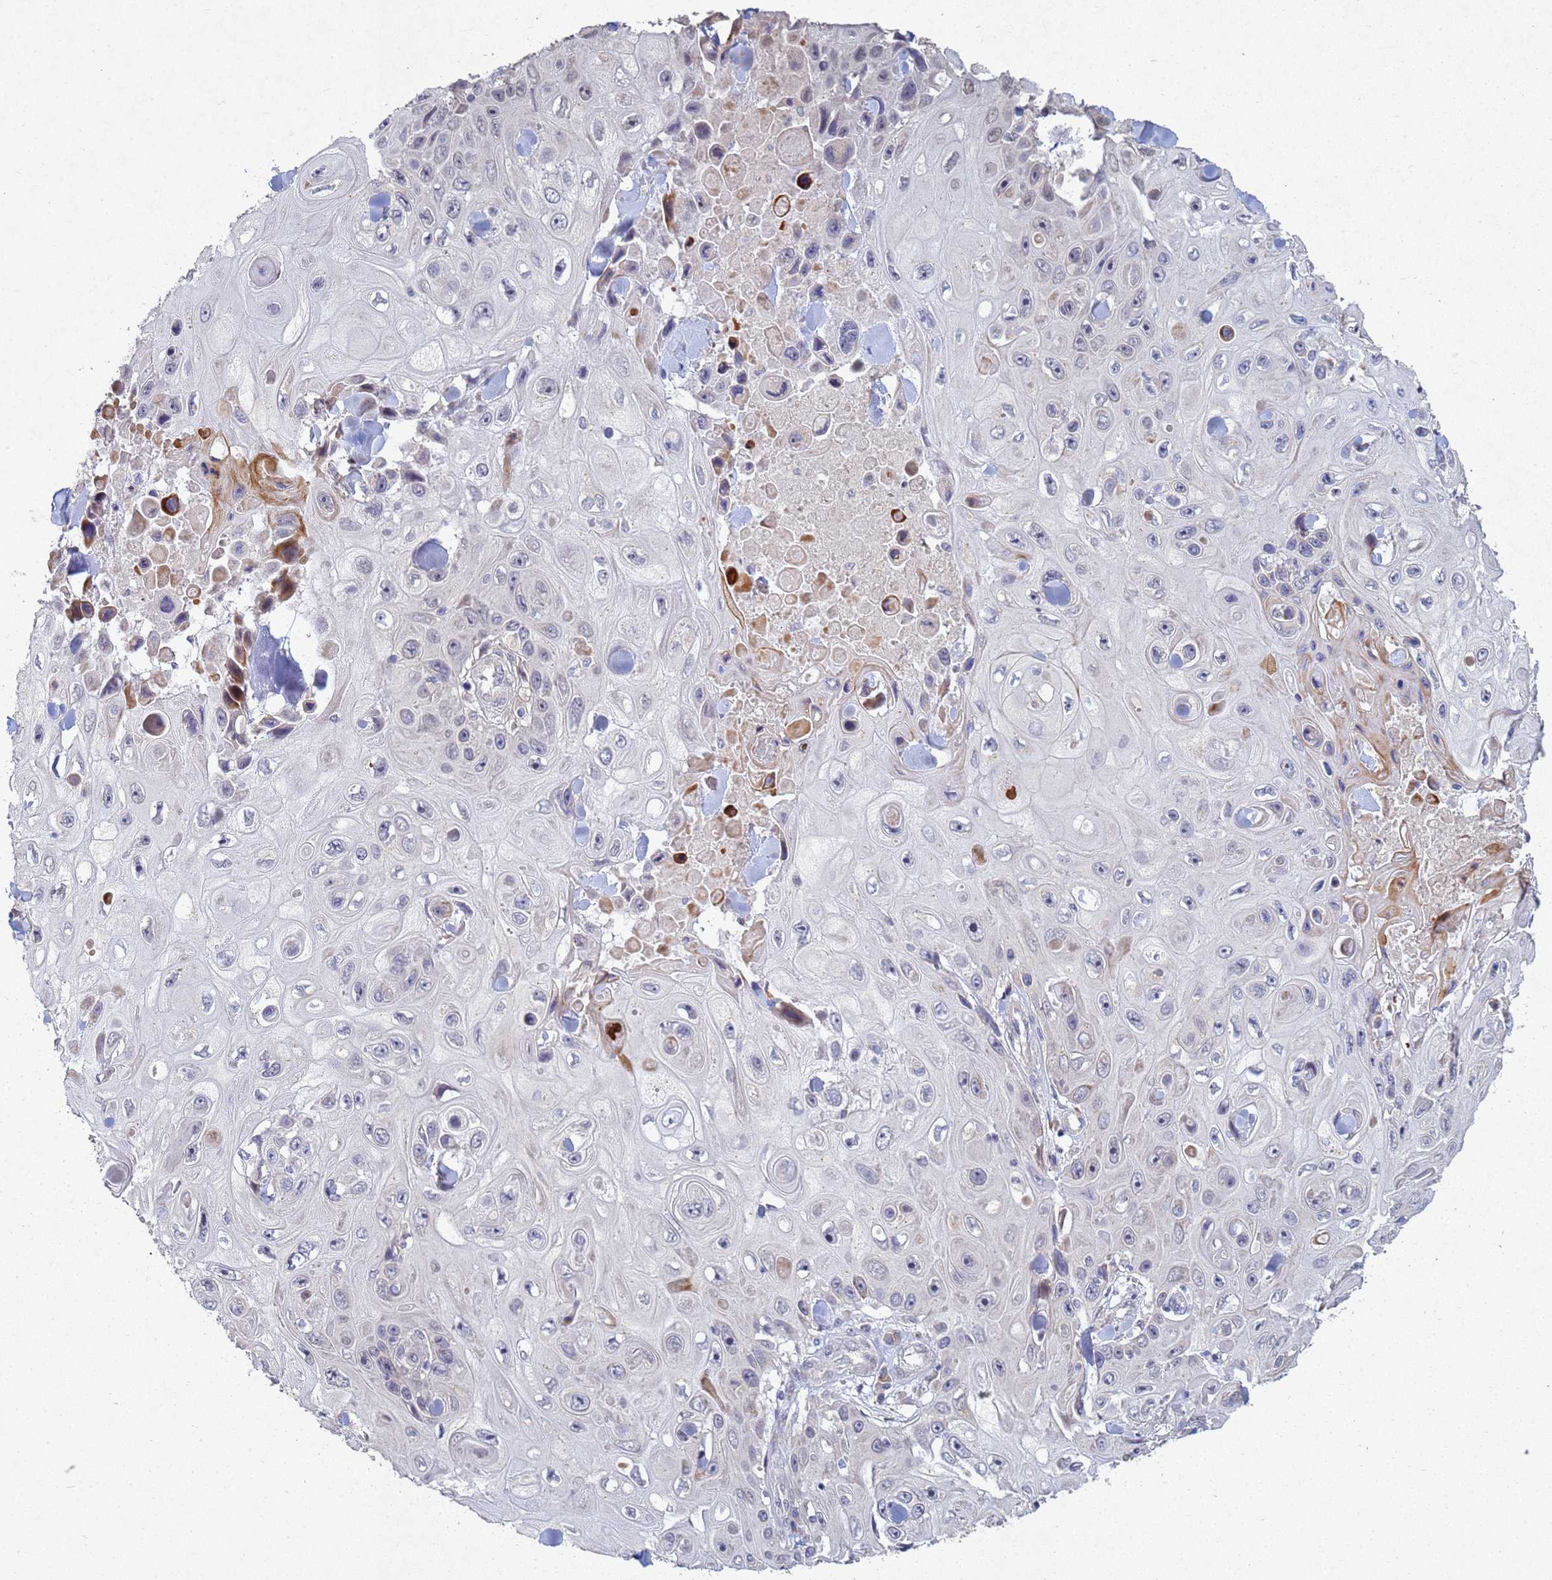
{"staining": {"intensity": "moderate", "quantity": "<25%", "location": "cytoplasmic/membranous"}, "tissue": "skin cancer", "cell_type": "Tumor cells", "image_type": "cancer", "snomed": [{"axis": "morphology", "description": "Squamous cell carcinoma, NOS"}, {"axis": "topography", "description": "Skin"}], "caption": "This image exhibits squamous cell carcinoma (skin) stained with IHC to label a protein in brown. The cytoplasmic/membranous of tumor cells show moderate positivity for the protein. Nuclei are counter-stained blue.", "gene": "TNPO2", "patient": {"sex": "male", "age": 82}}